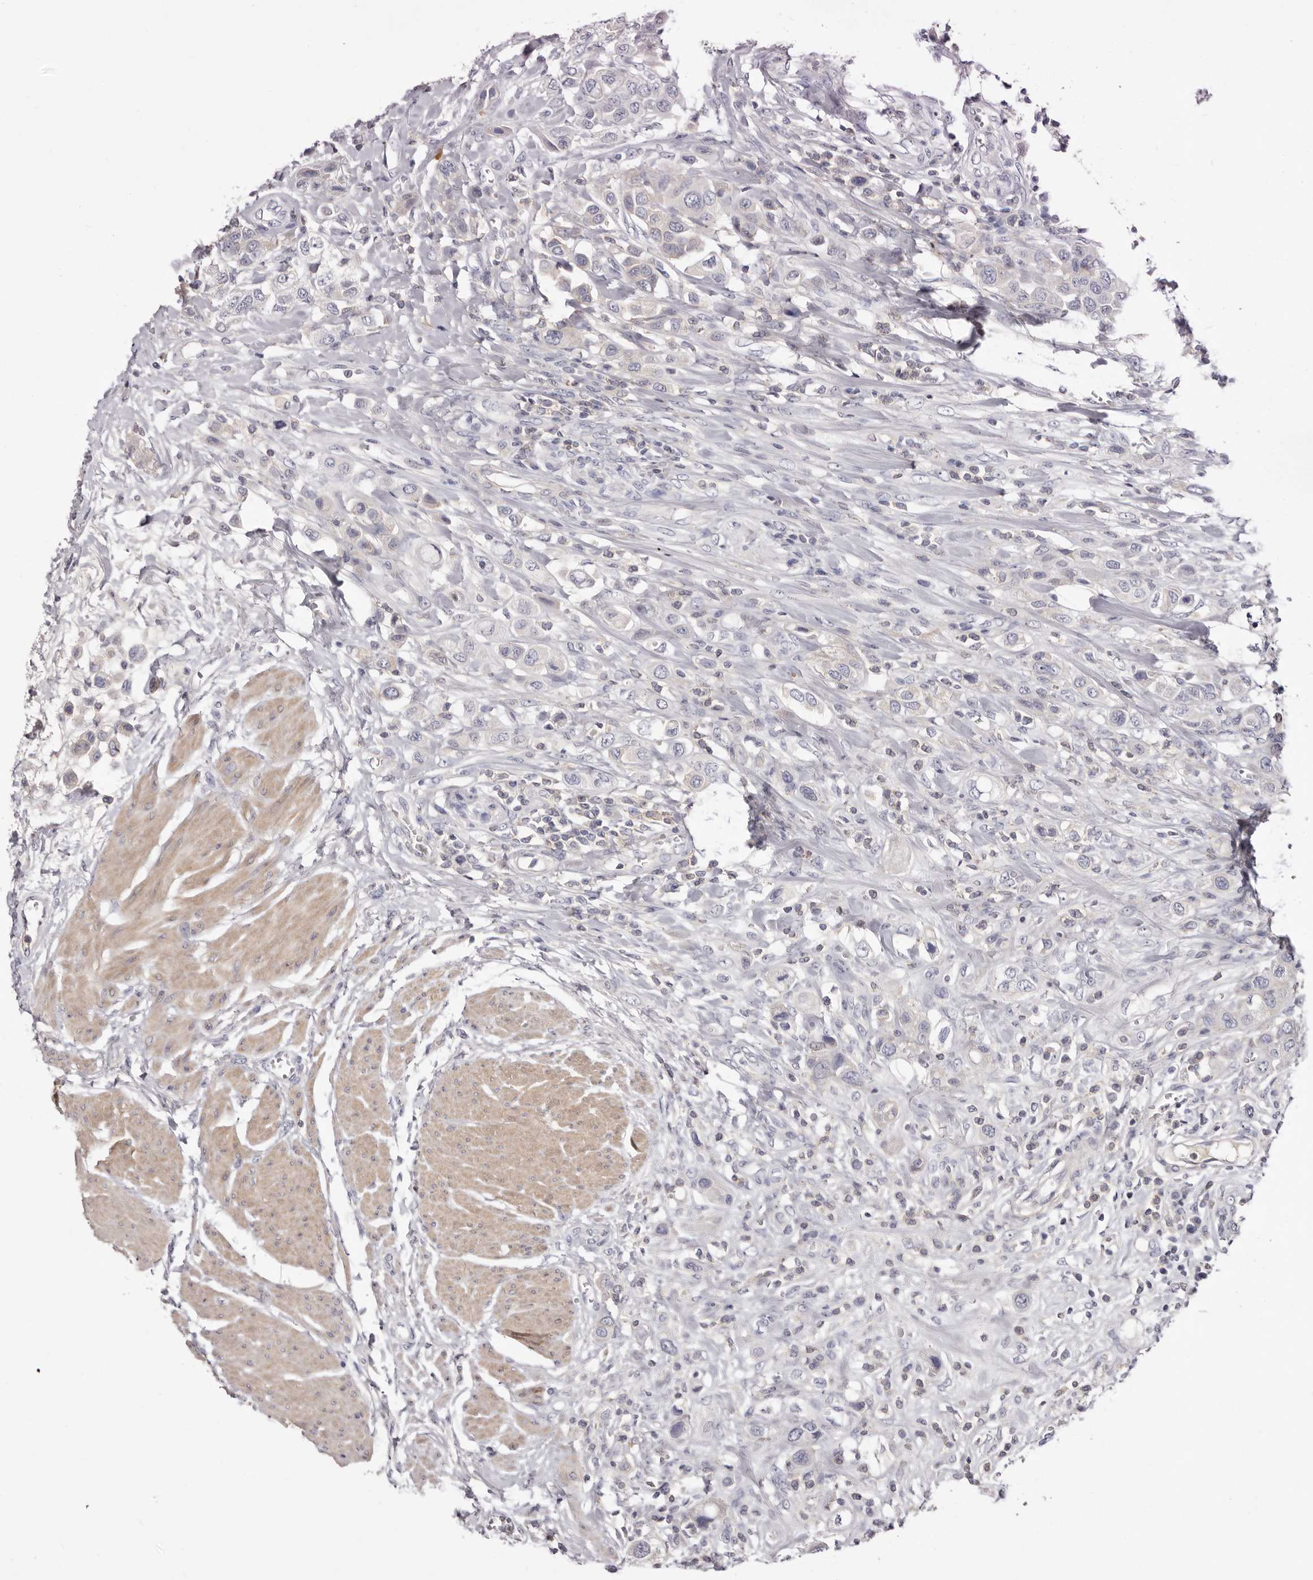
{"staining": {"intensity": "negative", "quantity": "none", "location": "none"}, "tissue": "urothelial cancer", "cell_type": "Tumor cells", "image_type": "cancer", "snomed": [{"axis": "morphology", "description": "Urothelial carcinoma, High grade"}, {"axis": "topography", "description": "Urinary bladder"}], "caption": "Immunohistochemistry (IHC) micrograph of neoplastic tissue: urothelial cancer stained with DAB shows no significant protein expression in tumor cells.", "gene": "S1PR5", "patient": {"sex": "male", "age": 50}}